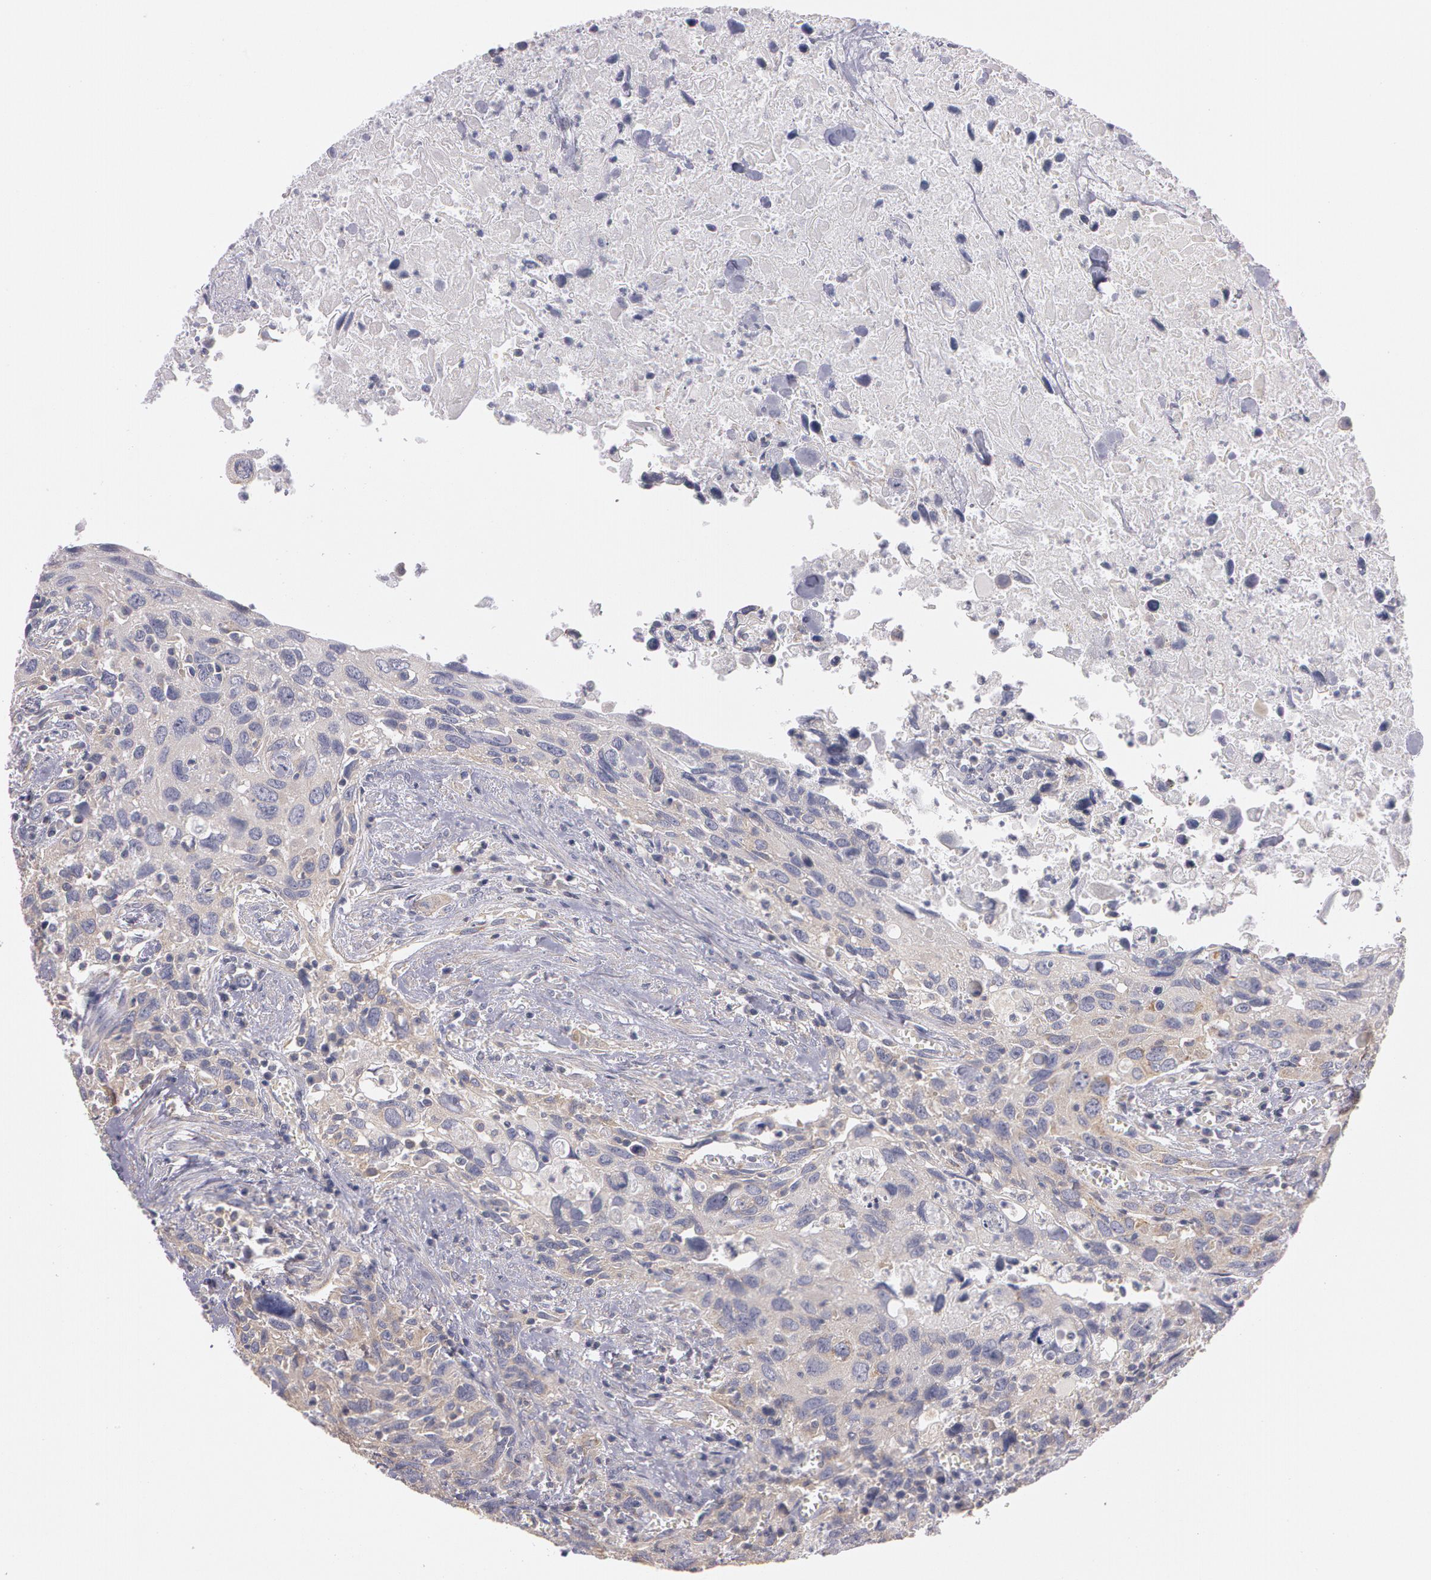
{"staining": {"intensity": "weak", "quantity": "<25%", "location": "cytoplasmic/membranous"}, "tissue": "urothelial cancer", "cell_type": "Tumor cells", "image_type": "cancer", "snomed": [{"axis": "morphology", "description": "Urothelial carcinoma, High grade"}, {"axis": "topography", "description": "Urinary bladder"}], "caption": "The micrograph displays no staining of tumor cells in urothelial carcinoma (high-grade).", "gene": "NEK9", "patient": {"sex": "male", "age": 71}}